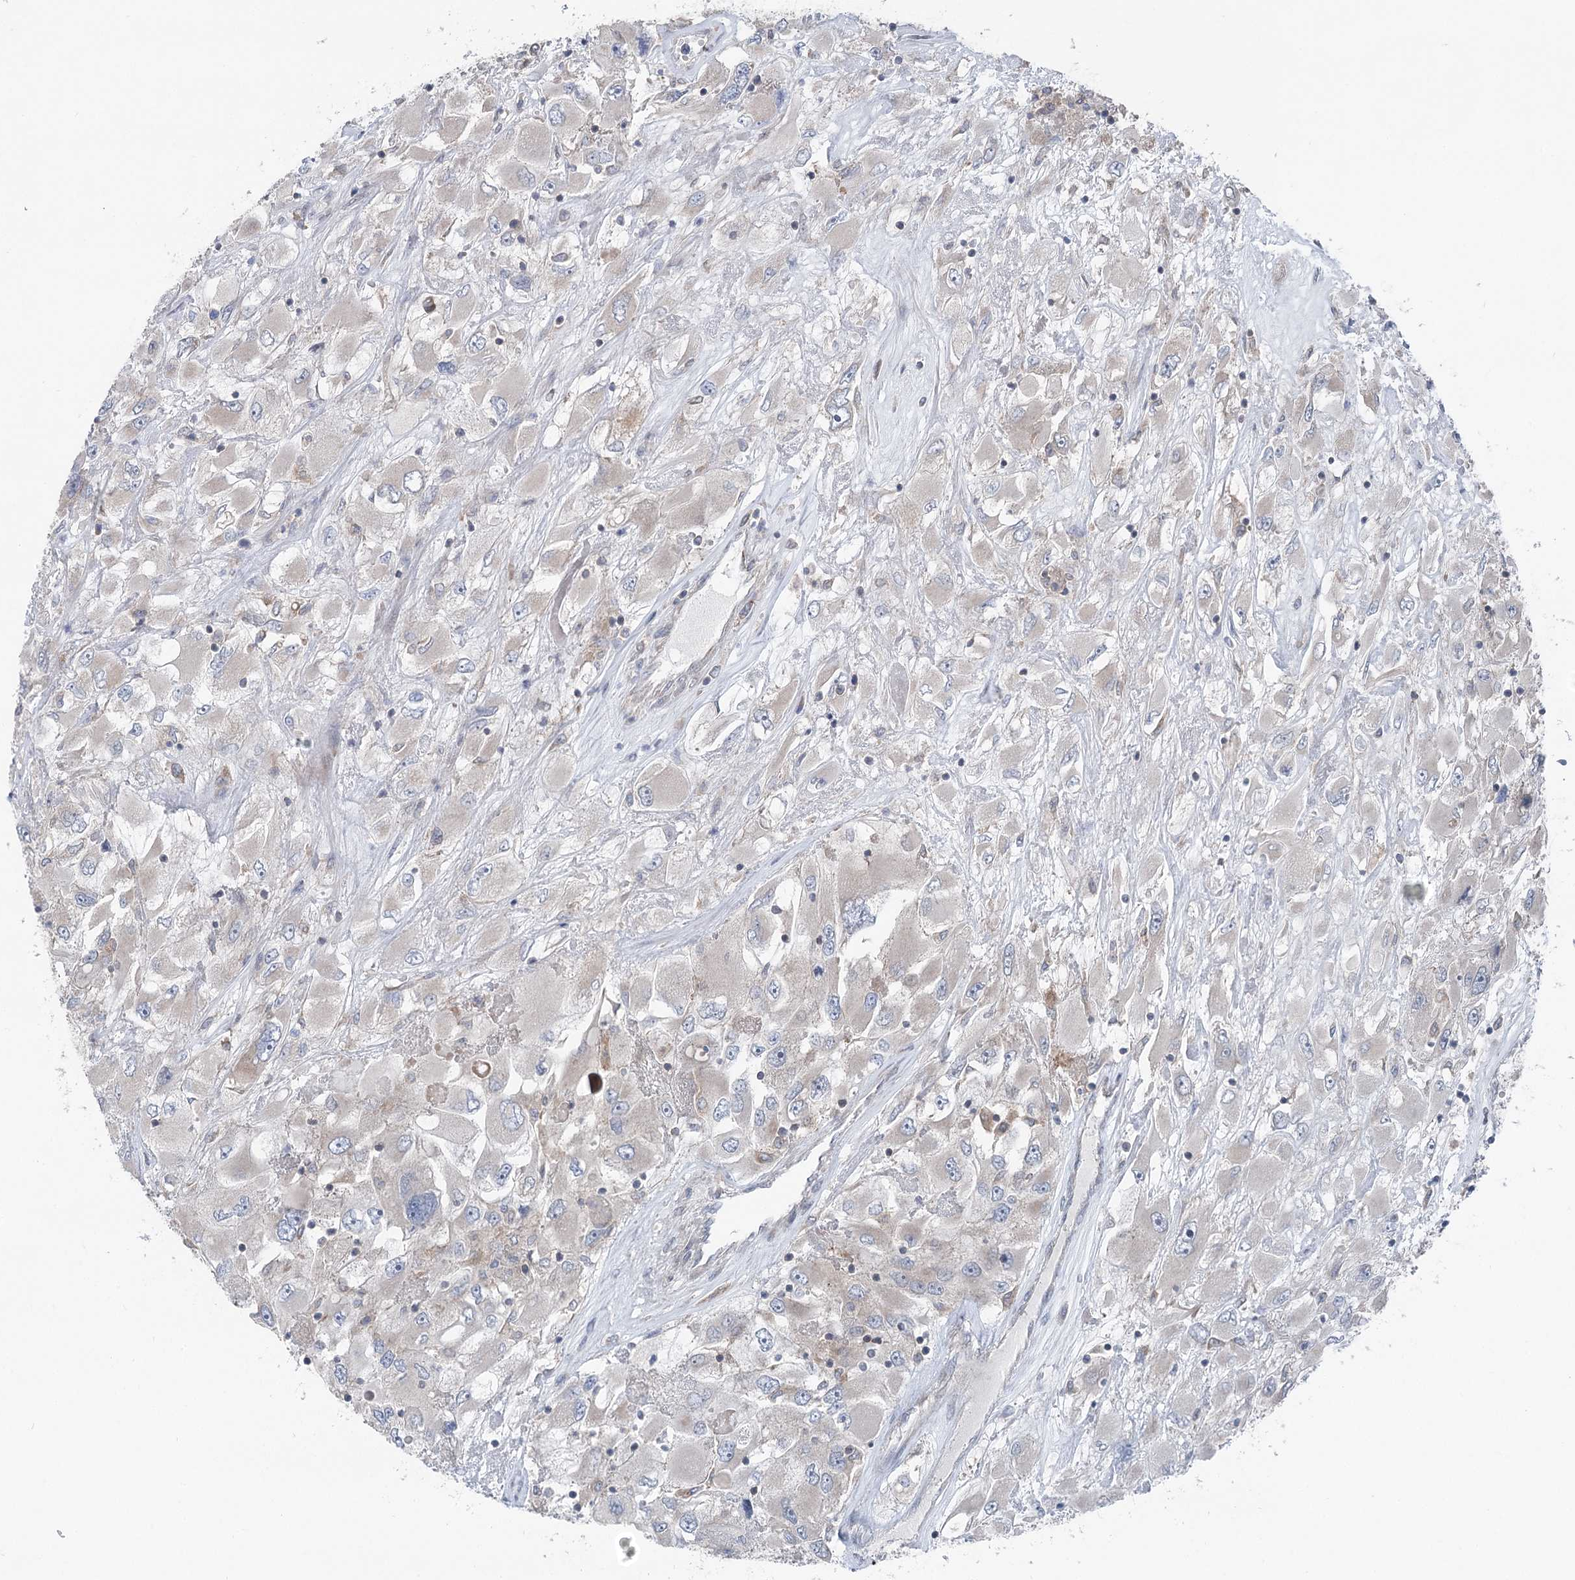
{"staining": {"intensity": "negative", "quantity": "none", "location": "none"}, "tissue": "renal cancer", "cell_type": "Tumor cells", "image_type": "cancer", "snomed": [{"axis": "morphology", "description": "Adenocarcinoma, NOS"}, {"axis": "topography", "description": "Kidney"}], "caption": "High magnification brightfield microscopy of renal cancer stained with DAB (brown) and counterstained with hematoxylin (blue): tumor cells show no significant staining.", "gene": "PPP1R21", "patient": {"sex": "female", "age": 52}}